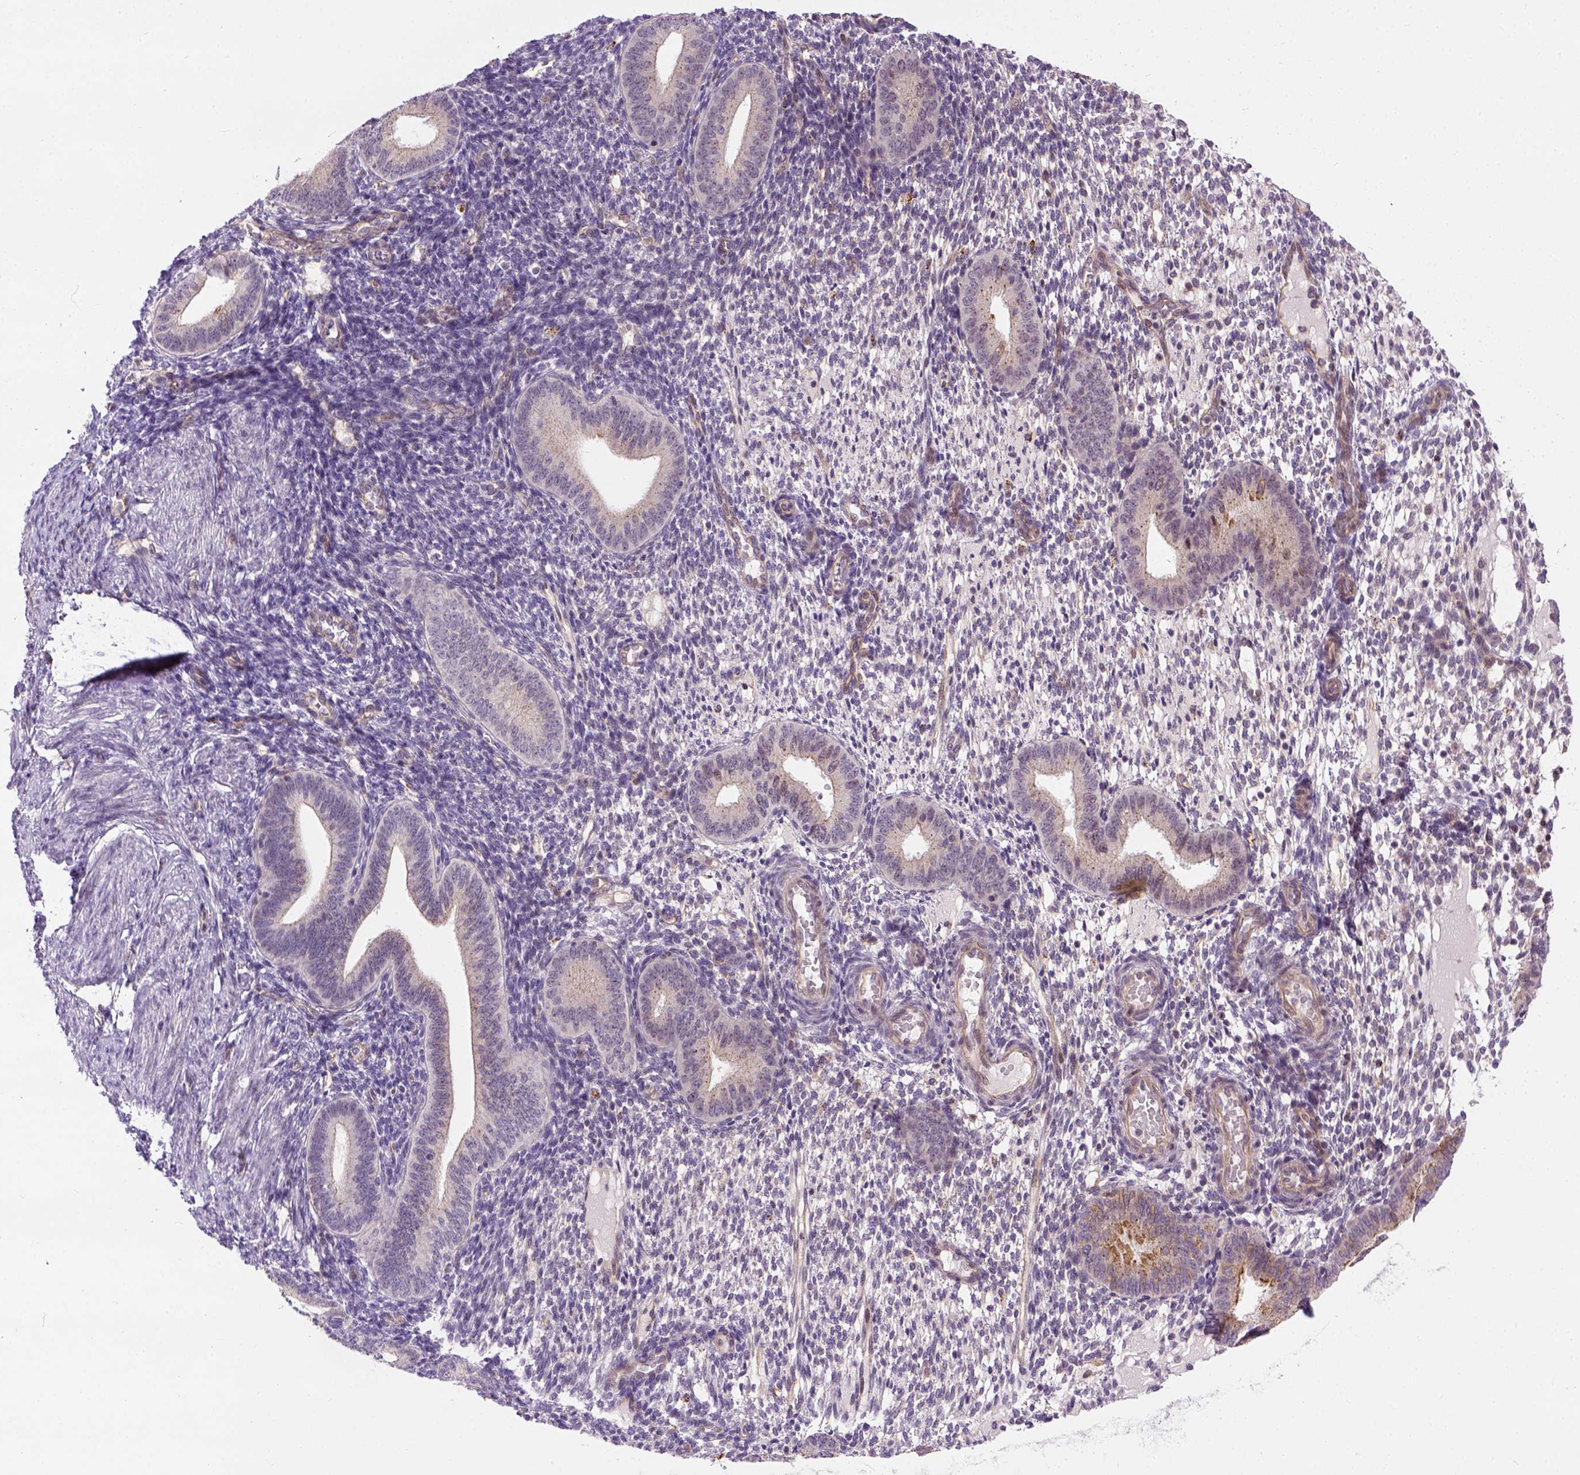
{"staining": {"intensity": "negative", "quantity": "none", "location": "none"}, "tissue": "endometrium", "cell_type": "Cells in endometrial stroma", "image_type": "normal", "snomed": [{"axis": "morphology", "description": "Normal tissue, NOS"}, {"axis": "topography", "description": "Endometrium"}], "caption": "This histopathology image is of unremarkable endometrium stained with immunohistochemistry (IHC) to label a protein in brown with the nuclei are counter-stained blue. There is no positivity in cells in endometrial stroma. The staining is performed using DAB (3,3'-diaminobenzidine) brown chromogen with nuclei counter-stained in using hematoxylin.", "gene": "KAZN", "patient": {"sex": "female", "age": 40}}